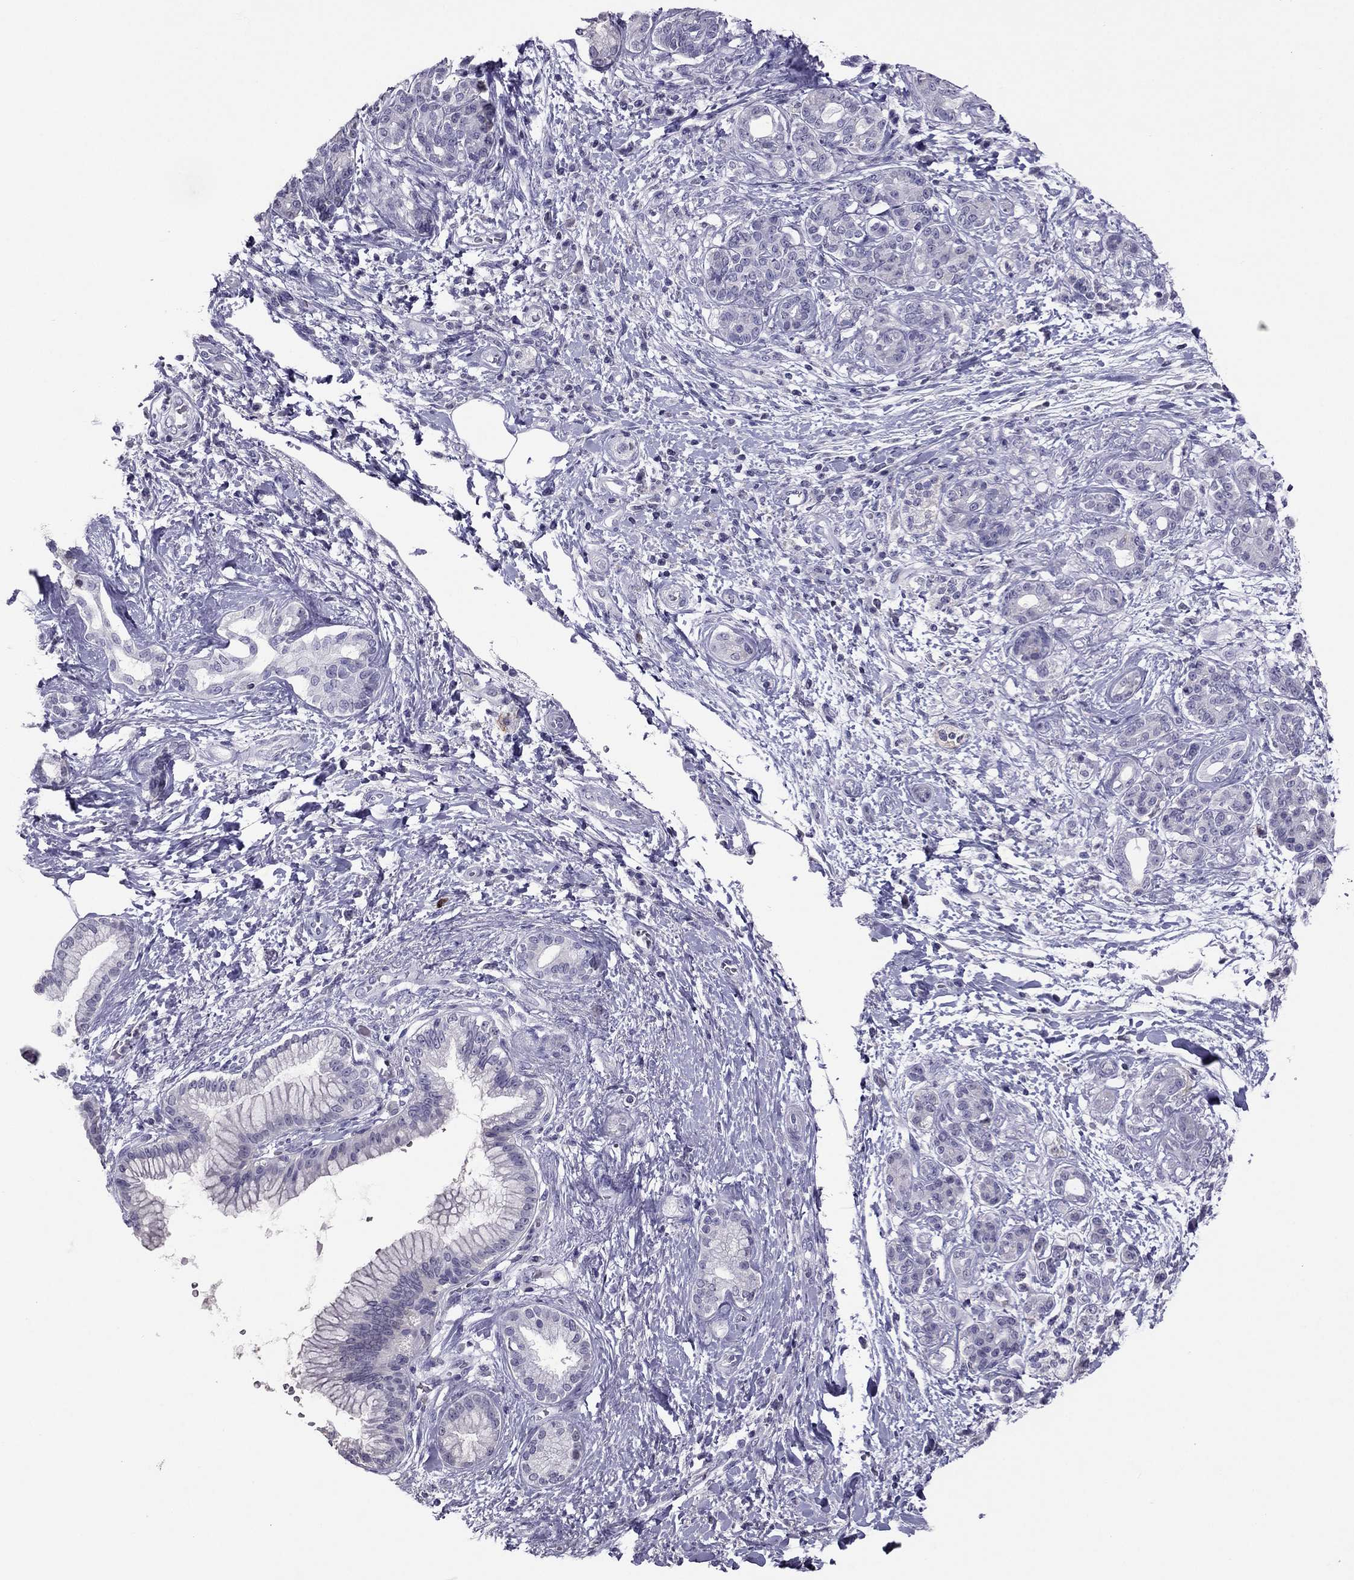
{"staining": {"intensity": "negative", "quantity": "none", "location": "none"}, "tissue": "pancreatic cancer", "cell_type": "Tumor cells", "image_type": "cancer", "snomed": [{"axis": "morphology", "description": "Adenocarcinoma, NOS"}, {"axis": "topography", "description": "Pancreas"}], "caption": "DAB immunohistochemical staining of pancreatic adenocarcinoma demonstrates no significant positivity in tumor cells.", "gene": "RGS8", "patient": {"sex": "female", "age": 73}}